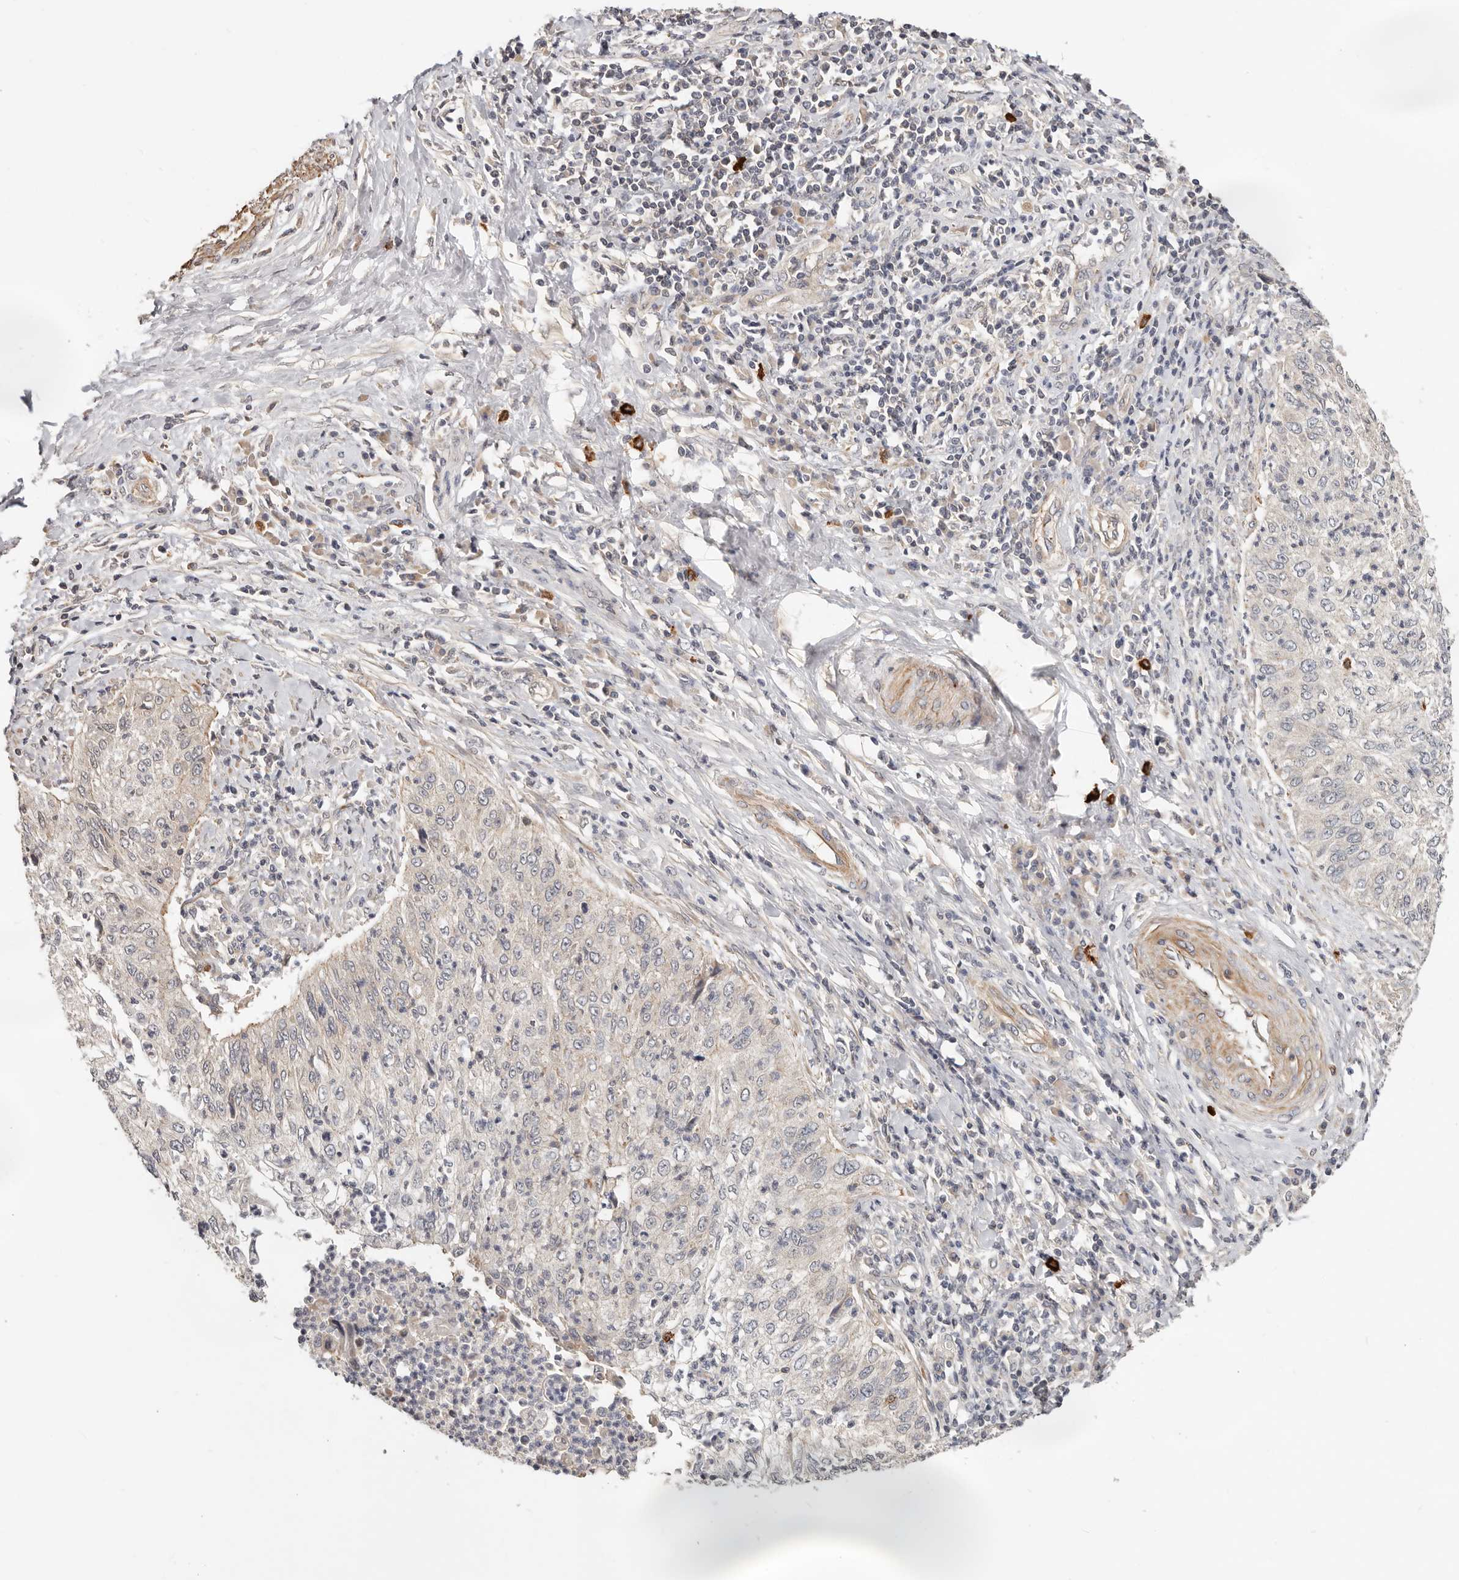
{"staining": {"intensity": "negative", "quantity": "none", "location": "none"}, "tissue": "cervical cancer", "cell_type": "Tumor cells", "image_type": "cancer", "snomed": [{"axis": "morphology", "description": "Squamous cell carcinoma, NOS"}, {"axis": "topography", "description": "Cervix"}], "caption": "This is an immunohistochemistry (IHC) micrograph of human cervical cancer. There is no positivity in tumor cells.", "gene": "ZRANB1", "patient": {"sex": "female", "age": 30}}